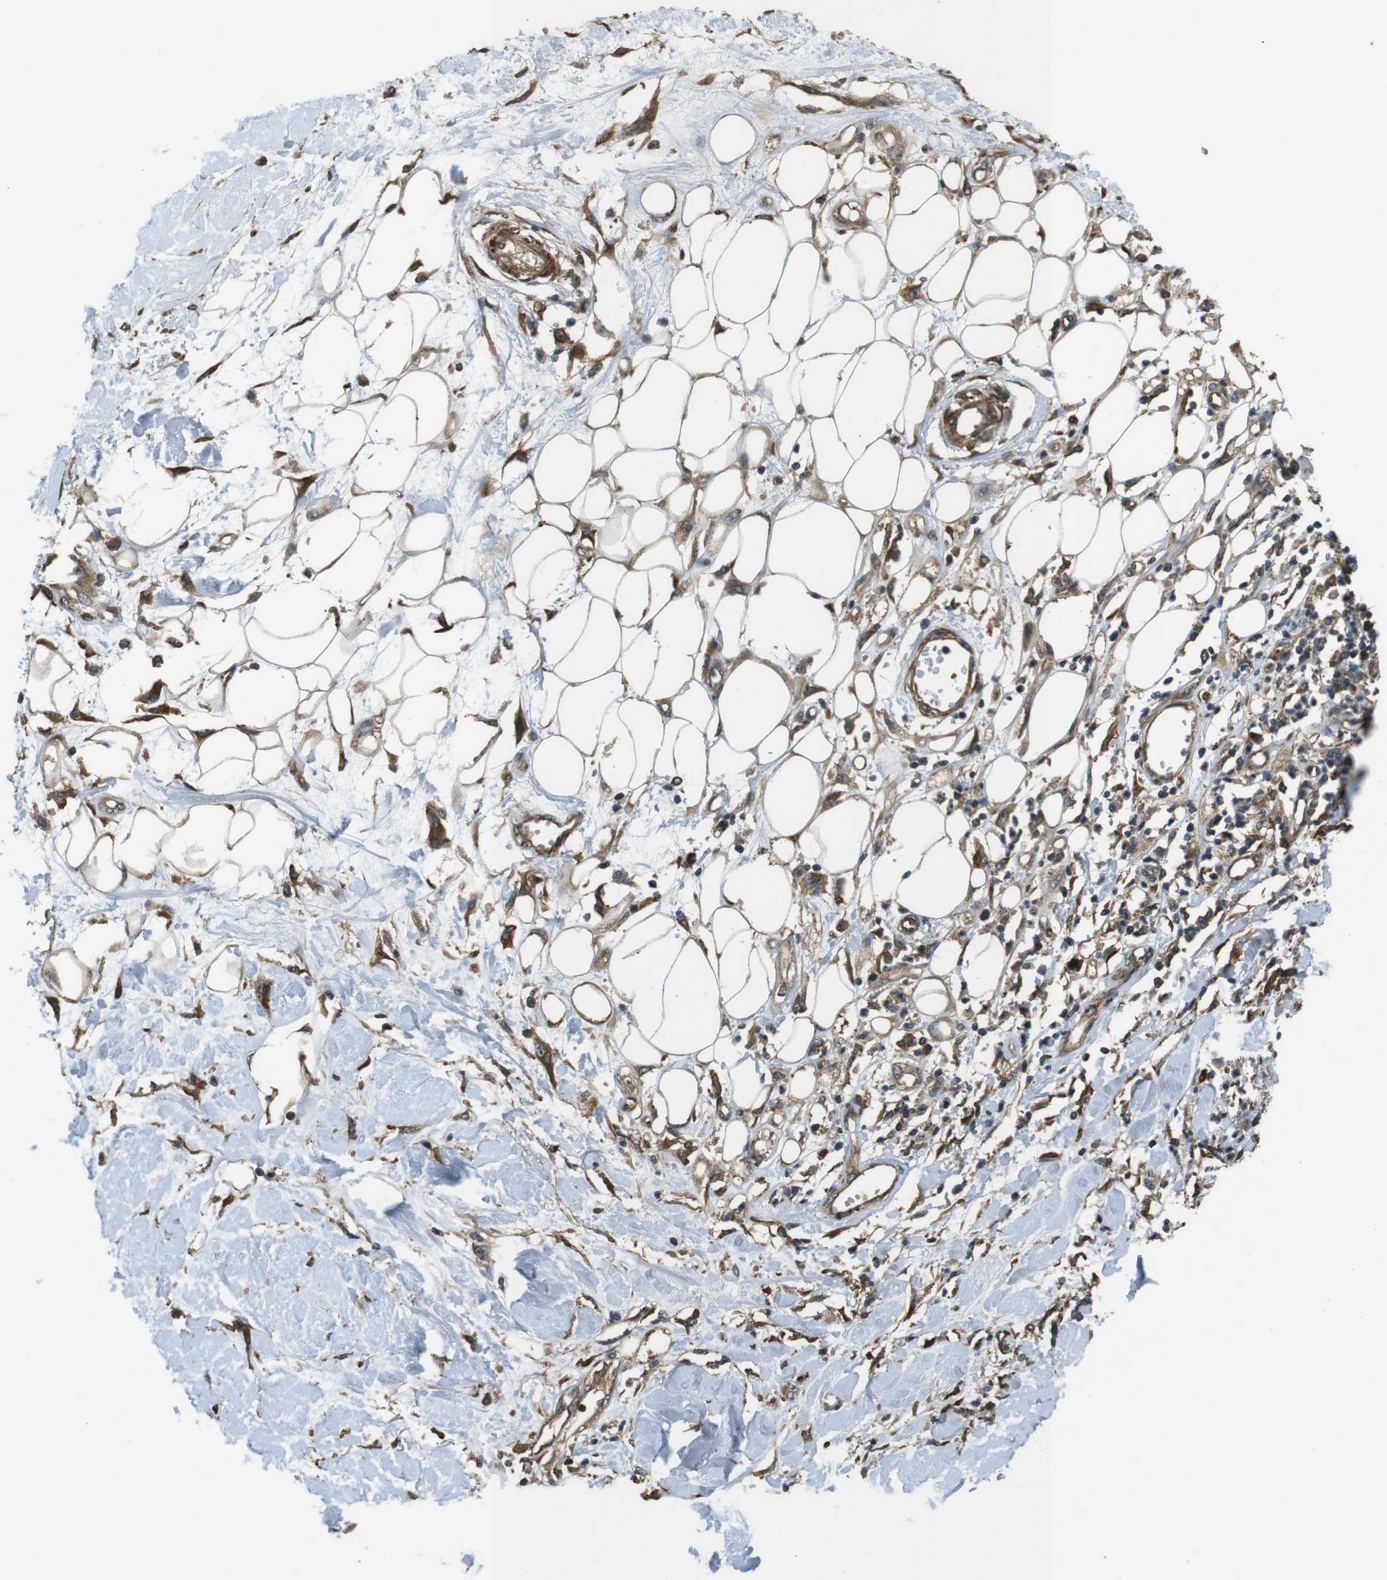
{"staining": {"intensity": "moderate", "quantity": ">75%", "location": "cytoplasmic/membranous"}, "tissue": "adipose tissue", "cell_type": "Adipocytes", "image_type": "normal", "snomed": [{"axis": "morphology", "description": "Normal tissue, NOS"}, {"axis": "morphology", "description": "Squamous cell carcinoma, NOS"}, {"axis": "topography", "description": "Skin"}, {"axis": "topography", "description": "Peripheral nerve tissue"}], "caption": "A brown stain labels moderate cytoplasmic/membranous expression of a protein in adipocytes of unremarkable human adipose tissue. (Stains: DAB (3,3'-diaminobenzidine) in brown, nuclei in blue, Microscopy: brightfield microscopy at high magnification).", "gene": "BNIP3", "patient": {"sex": "male", "age": 83}}